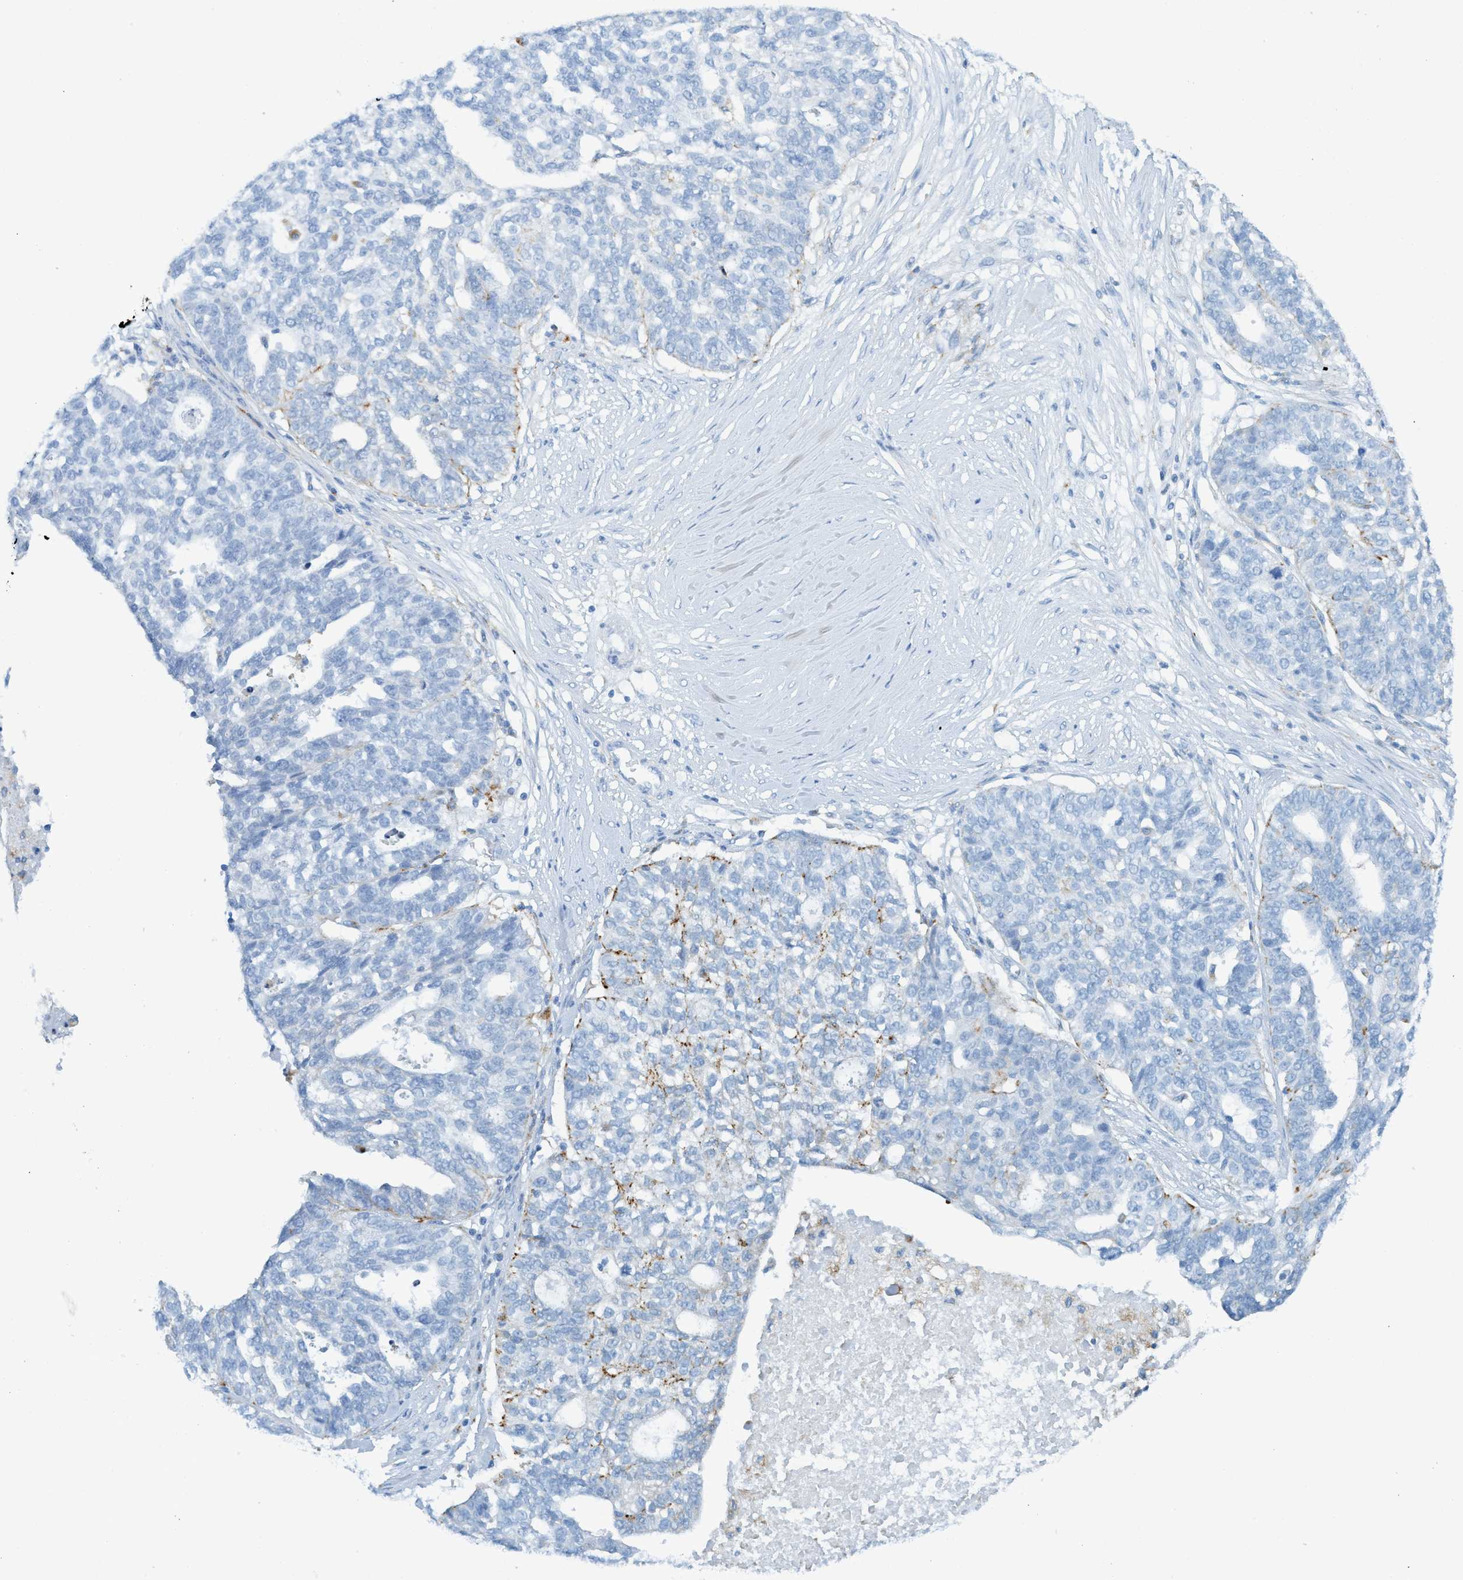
{"staining": {"intensity": "moderate", "quantity": "<25%", "location": "cytoplasmic/membranous"}, "tissue": "ovarian cancer", "cell_type": "Tumor cells", "image_type": "cancer", "snomed": [{"axis": "morphology", "description": "Cystadenocarcinoma, serous, NOS"}, {"axis": "topography", "description": "Ovary"}], "caption": "IHC histopathology image of human serous cystadenocarcinoma (ovarian) stained for a protein (brown), which exhibits low levels of moderate cytoplasmic/membranous staining in approximately <25% of tumor cells.", "gene": "C21orf62", "patient": {"sex": "female", "age": 59}}